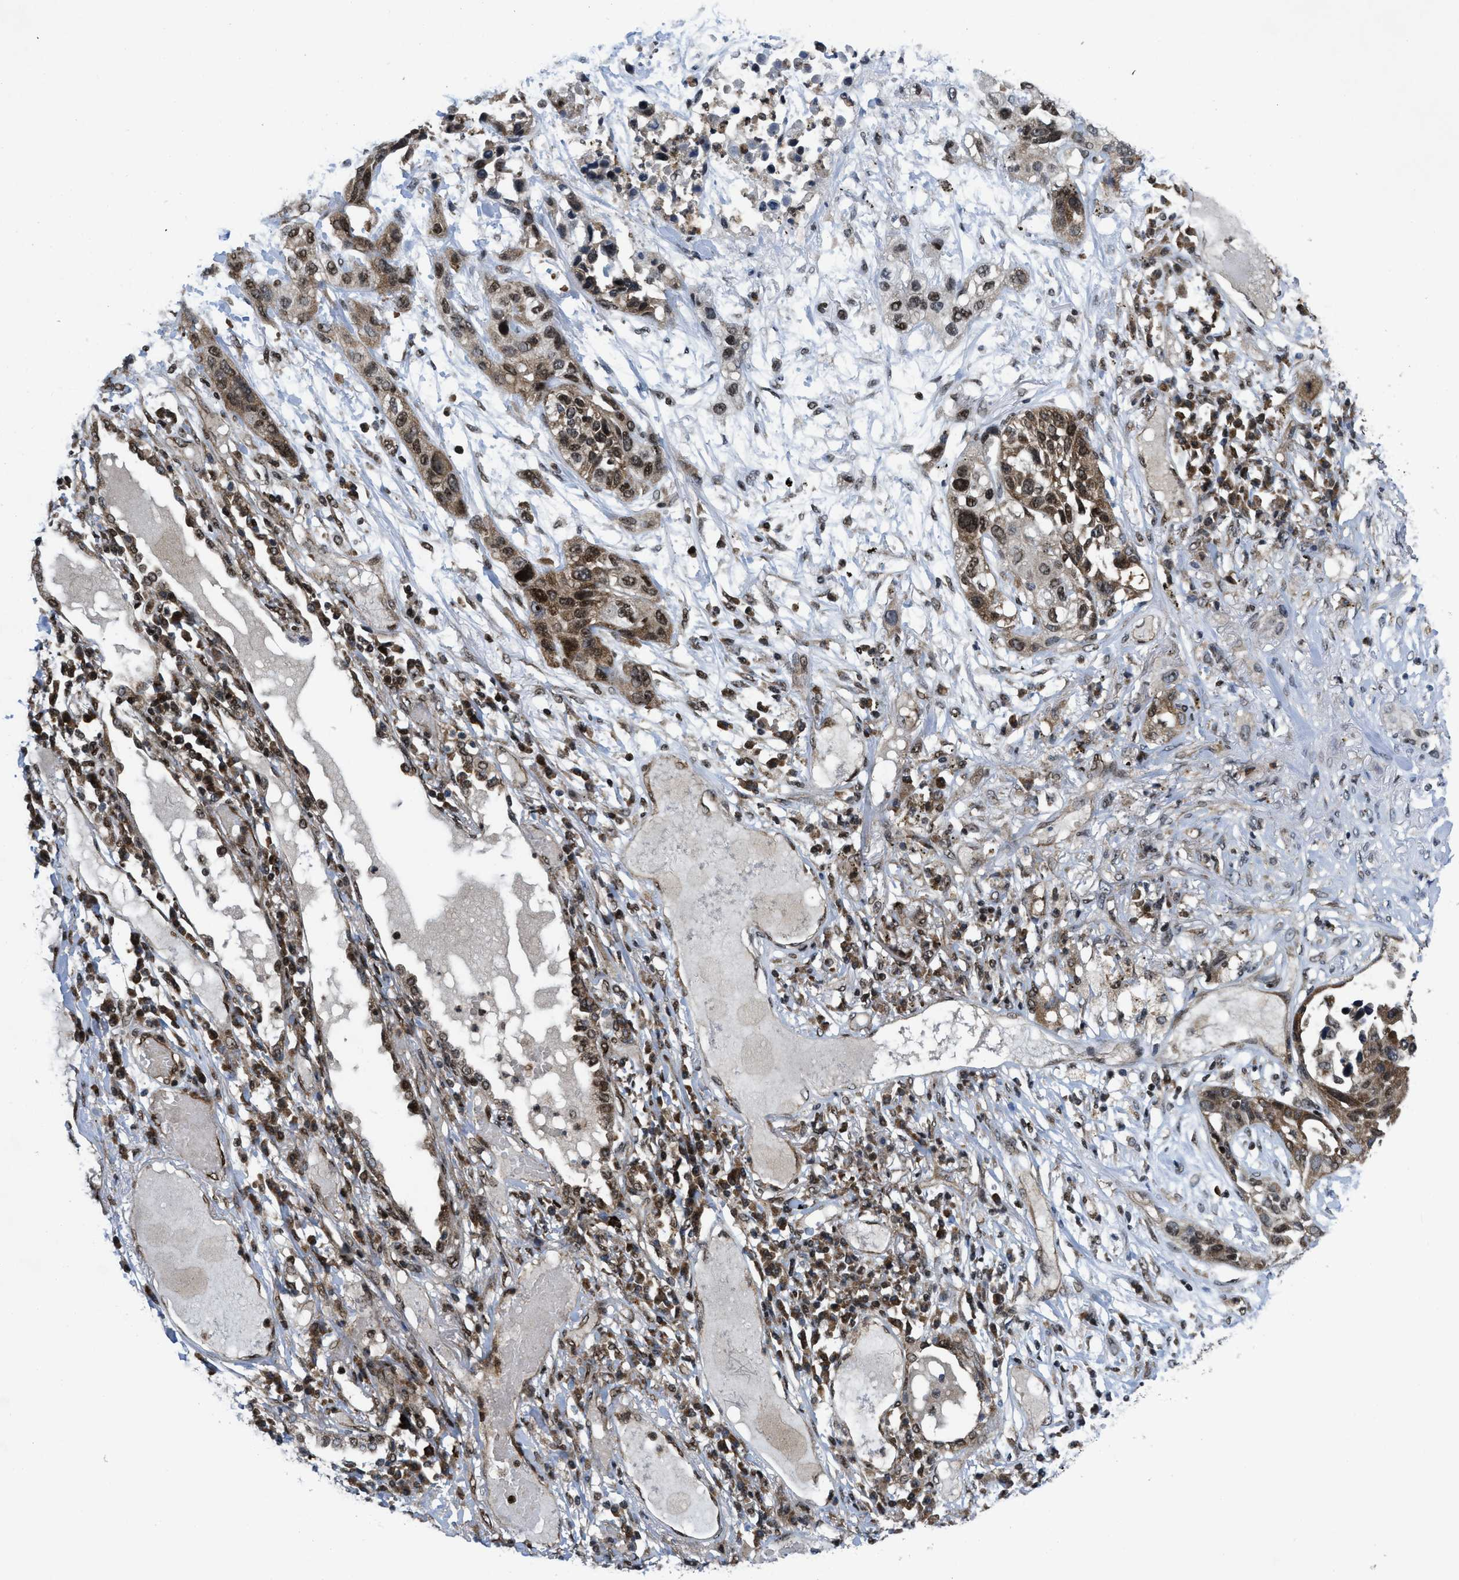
{"staining": {"intensity": "moderate", "quantity": ">75%", "location": "cytoplasmic/membranous,nuclear"}, "tissue": "lung cancer", "cell_type": "Tumor cells", "image_type": "cancer", "snomed": [{"axis": "morphology", "description": "Squamous cell carcinoma, NOS"}, {"axis": "topography", "description": "Lung"}], "caption": "Protein analysis of lung cancer (squamous cell carcinoma) tissue exhibits moderate cytoplasmic/membranous and nuclear expression in about >75% of tumor cells.", "gene": "PPP2CB", "patient": {"sex": "male", "age": 71}}